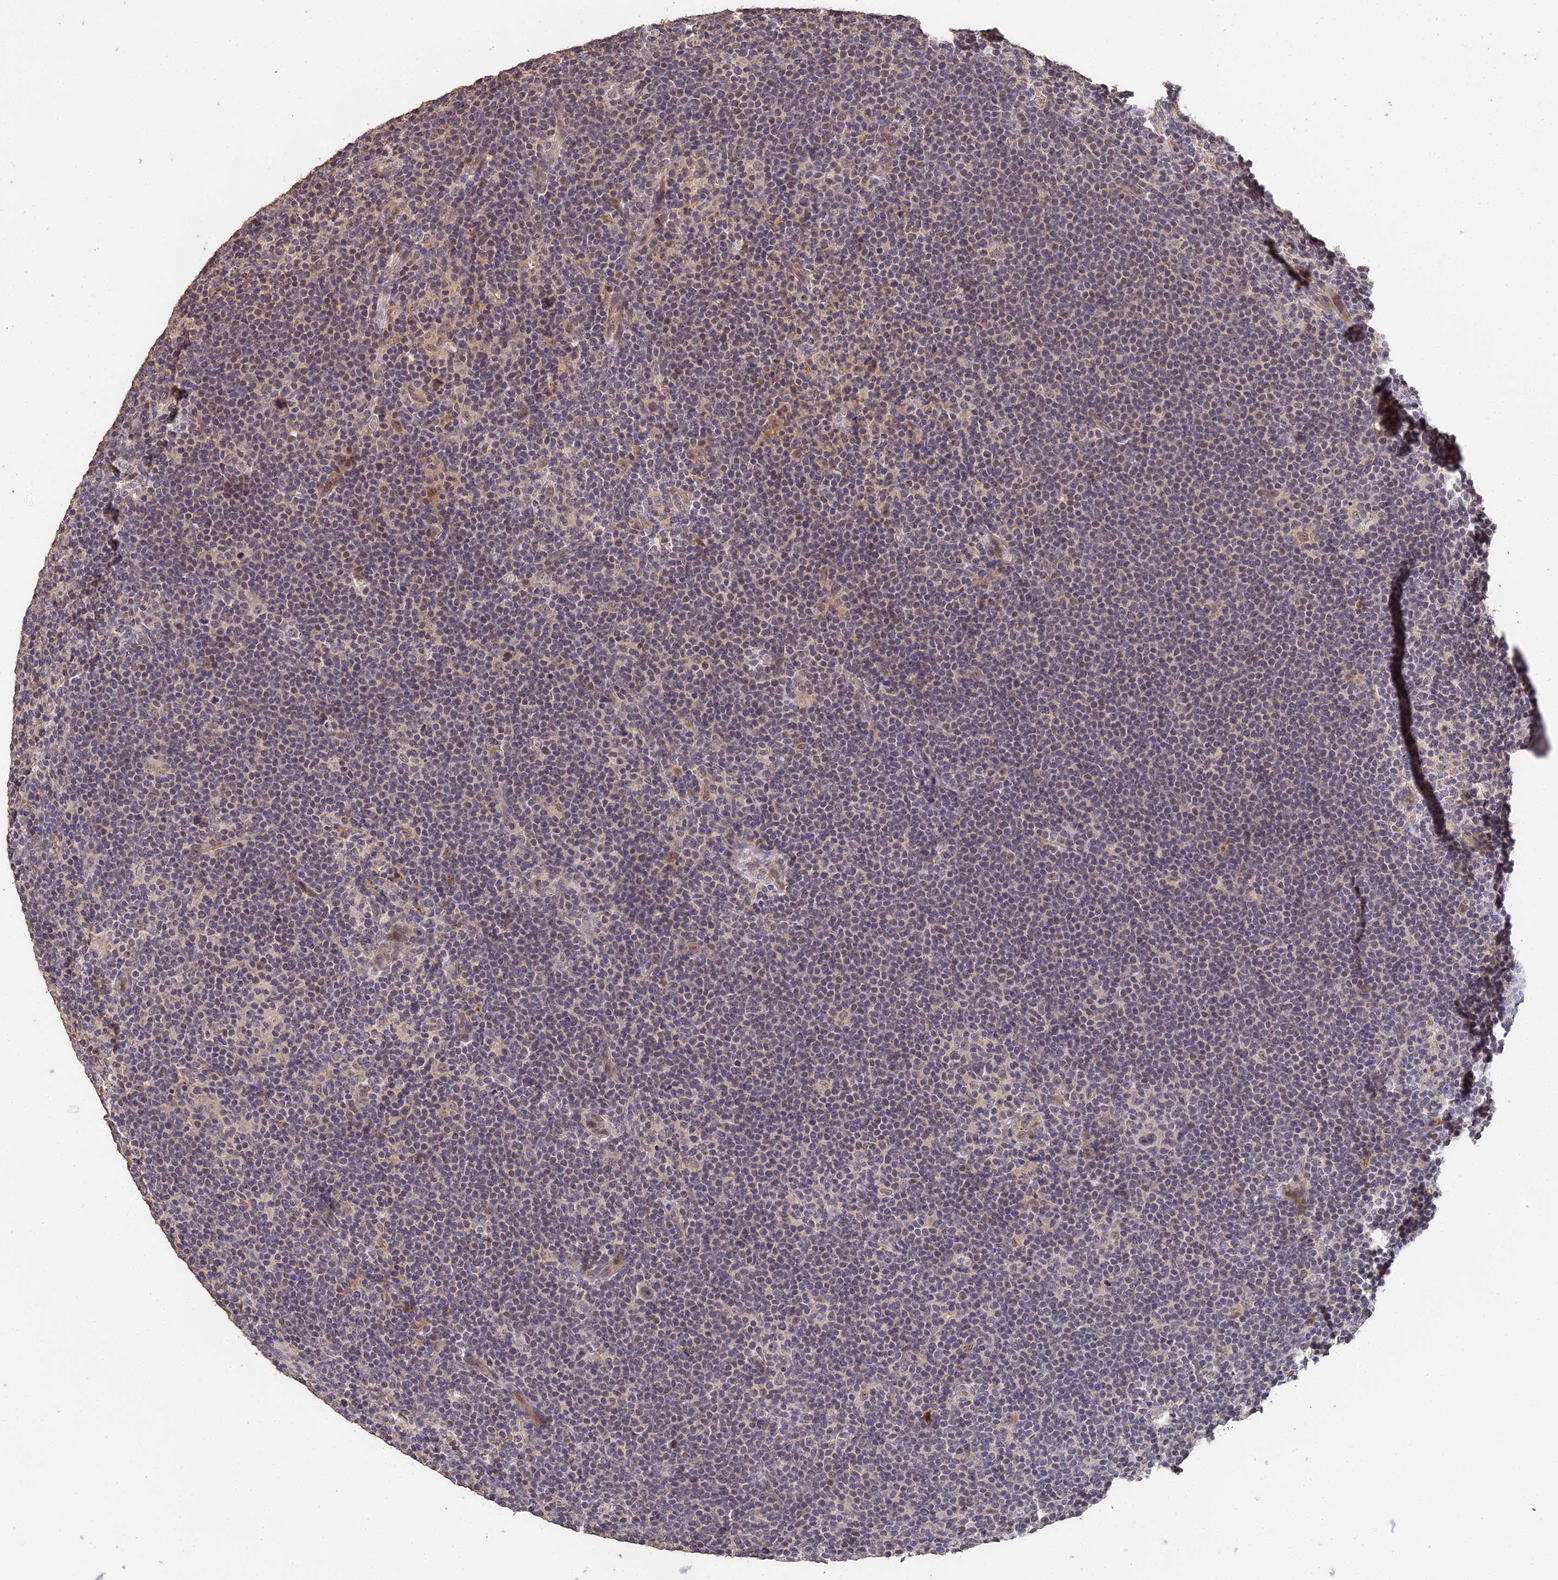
{"staining": {"intensity": "weak", "quantity": ">75%", "location": "nuclear"}, "tissue": "lymphoma", "cell_type": "Tumor cells", "image_type": "cancer", "snomed": [{"axis": "morphology", "description": "Hodgkin's disease, NOS"}, {"axis": "topography", "description": "Lymph node"}], "caption": "Immunohistochemical staining of lymphoma reveals low levels of weak nuclear protein expression in about >75% of tumor cells.", "gene": "LSM5", "patient": {"sex": "female", "age": 57}}